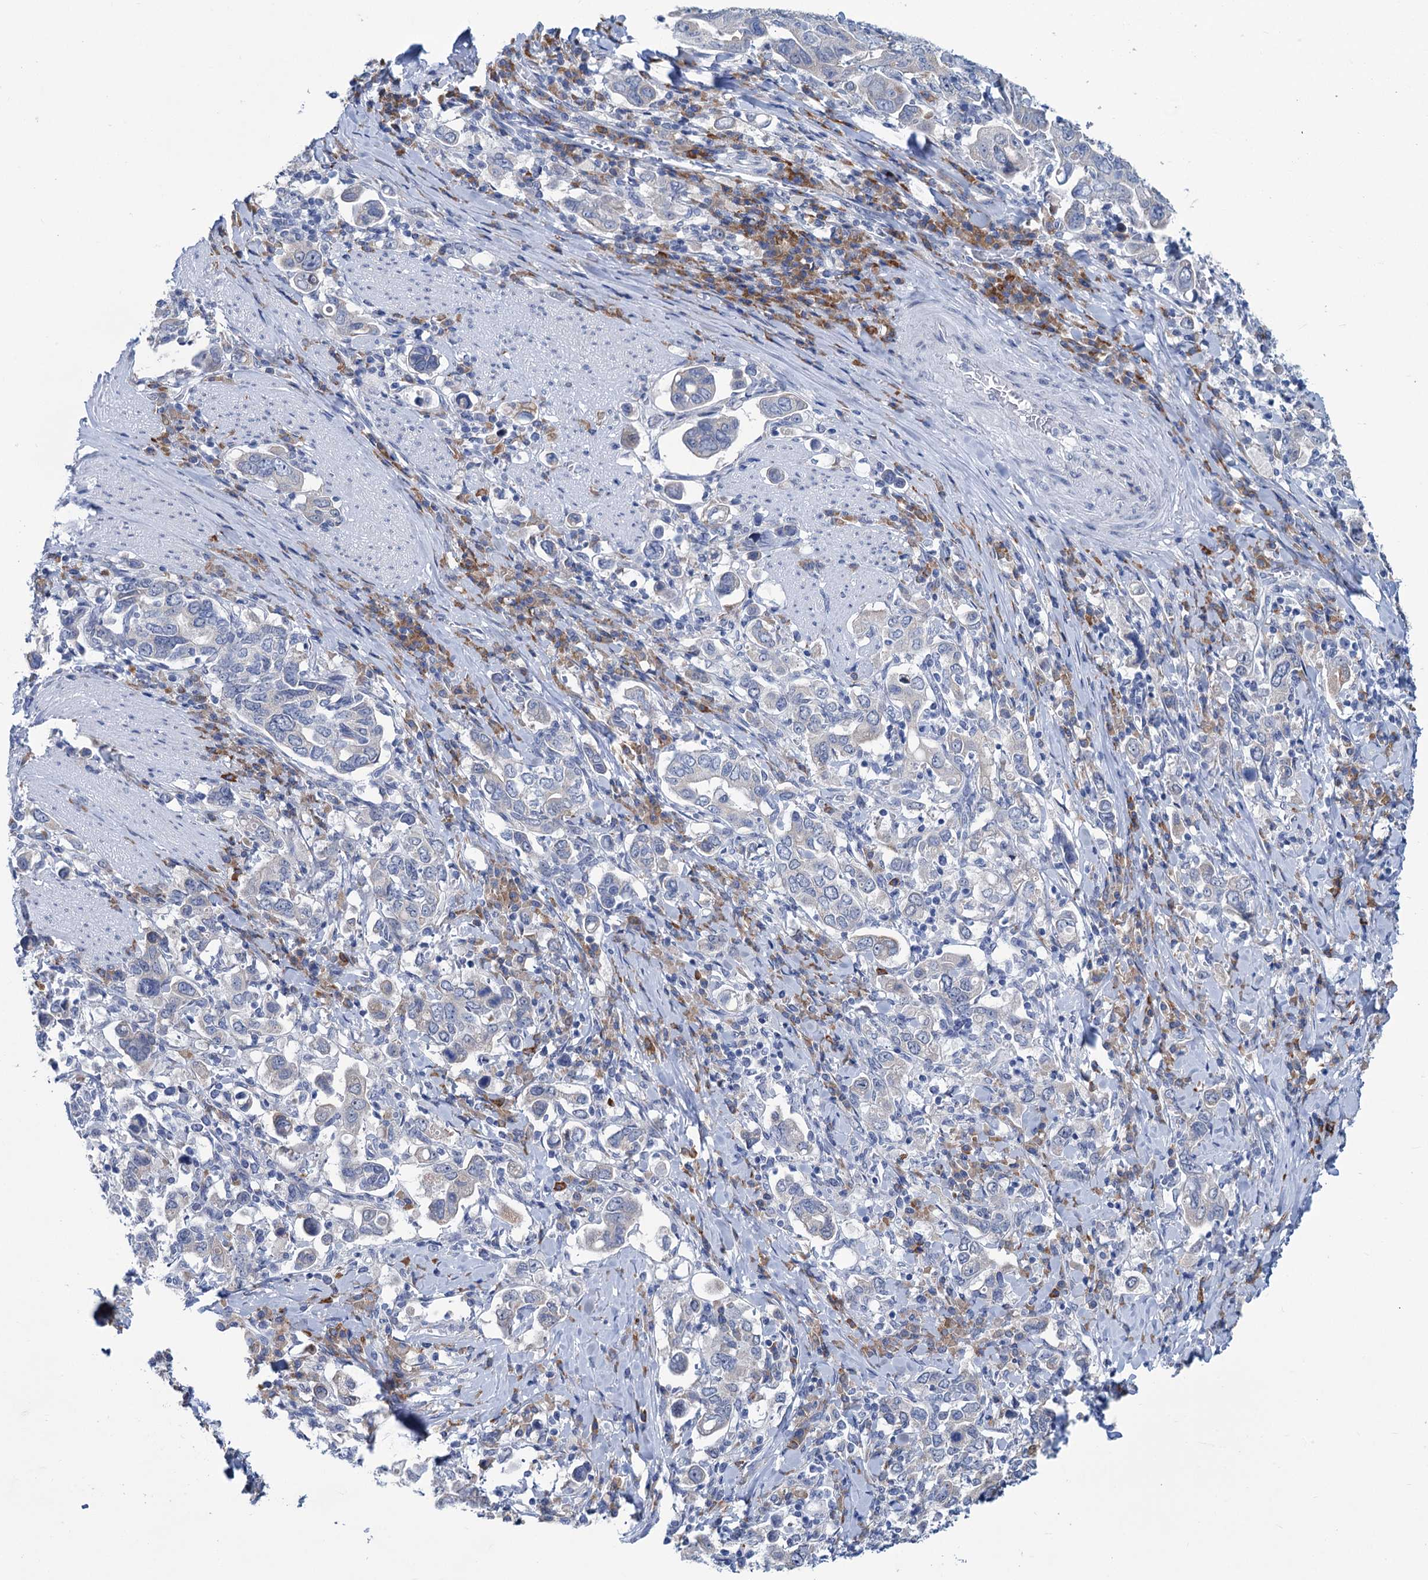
{"staining": {"intensity": "negative", "quantity": "none", "location": "none"}, "tissue": "stomach cancer", "cell_type": "Tumor cells", "image_type": "cancer", "snomed": [{"axis": "morphology", "description": "Adenocarcinoma, NOS"}, {"axis": "topography", "description": "Stomach, upper"}], "caption": "IHC of stomach cancer demonstrates no expression in tumor cells.", "gene": "NEU3", "patient": {"sex": "male", "age": 62}}